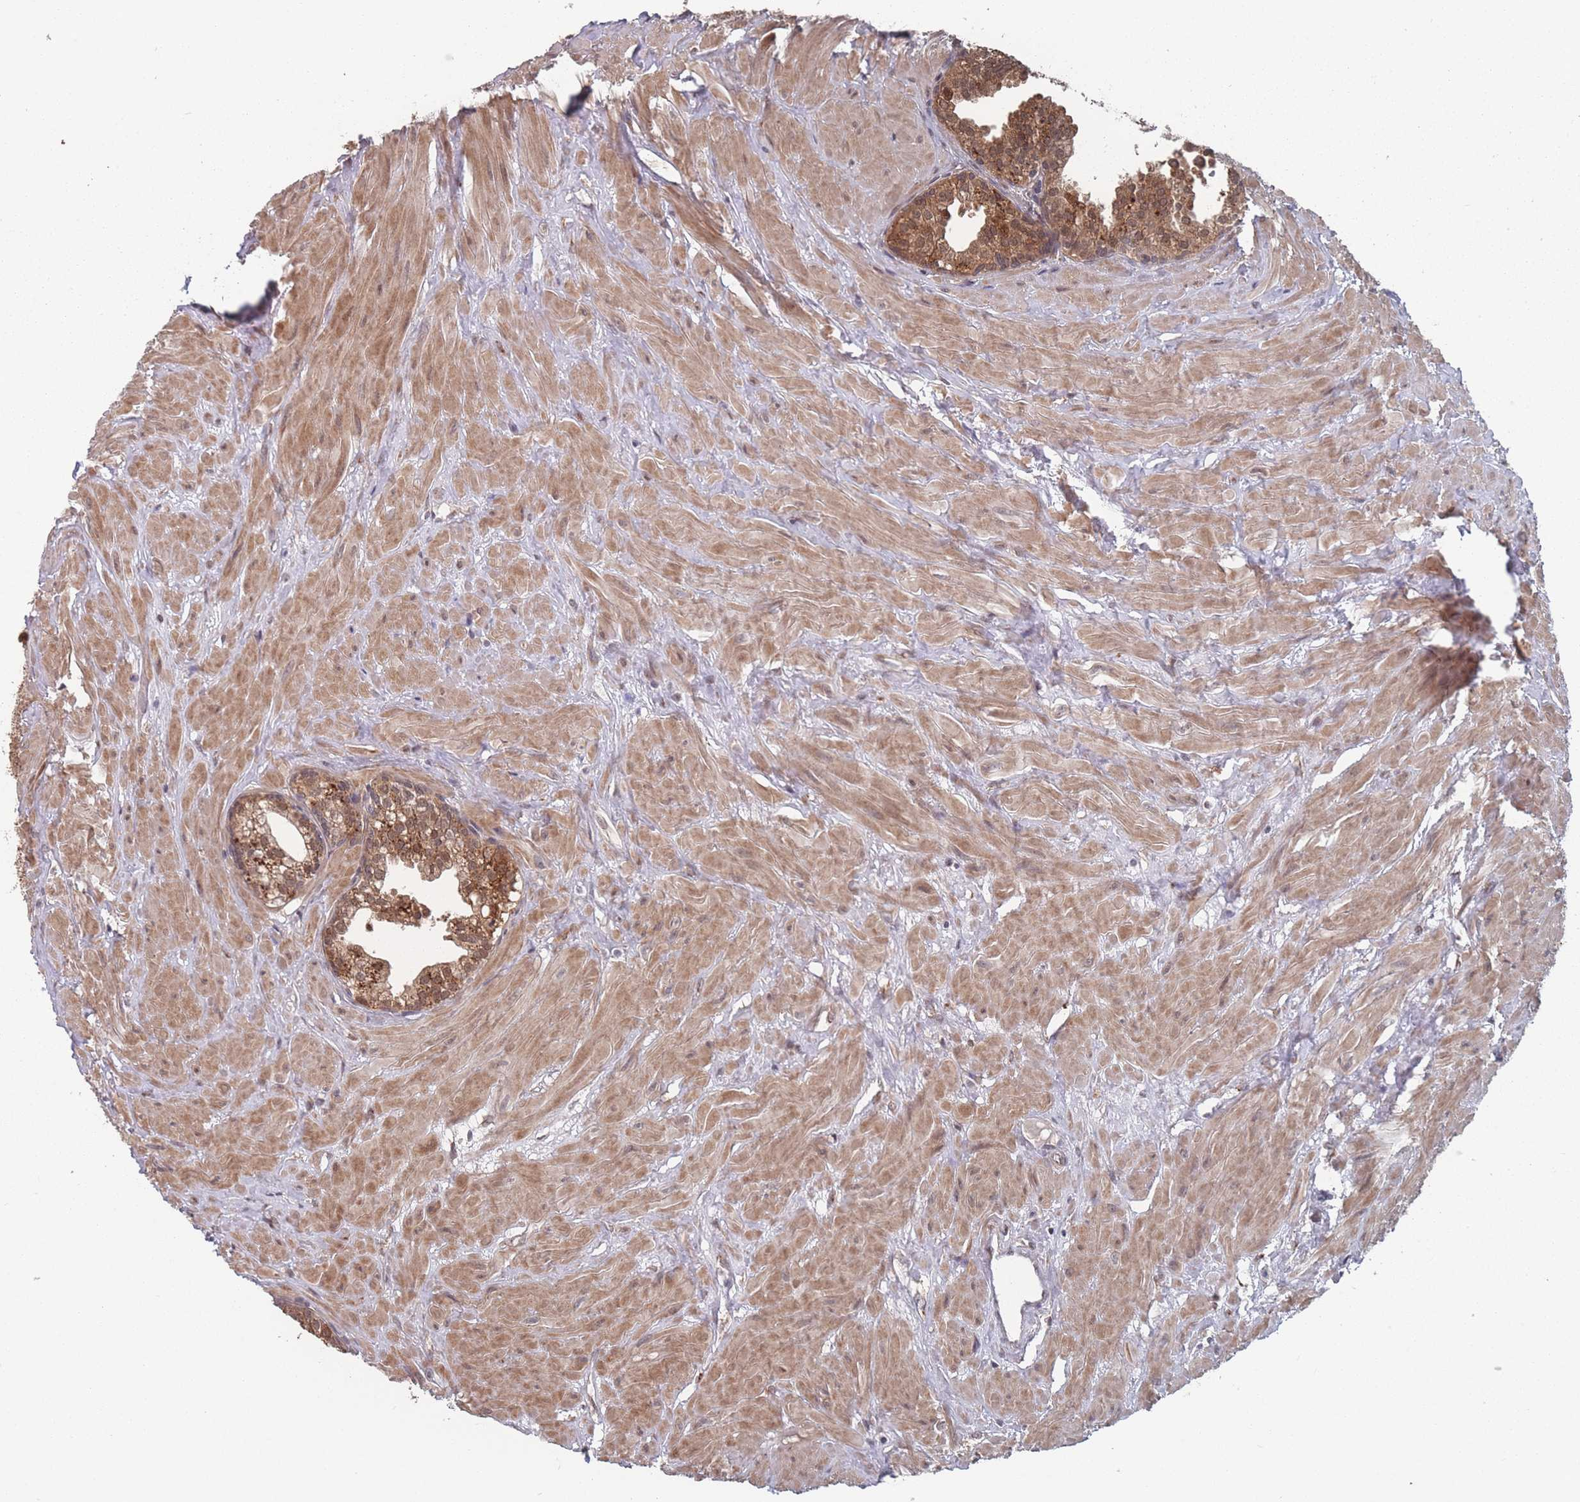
{"staining": {"intensity": "strong", "quantity": ">75%", "location": "cytoplasmic/membranous"}, "tissue": "prostate", "cell_type": "Glandular cells", "image_type": "normal", "snomed": [{"axis": "morphology", "description": "Normal tissue, NOS"}, {"axis": "topography", "description": "Prostate"}, {"axis": "topography", "description": "Peripheral nerve tissue"}], "caption": "Benign prostate reveals strong cytoplasmic/membranous positivity in about >75% of glandular cells, visualized by immunohistochemistry. The staining is performed using DAB brown chromogen to label protein expression. The nuclei are counter-stained blue using hematoxylin.", "gene": "CNTRL", "patient": {"sex": "male", "age": 55}}